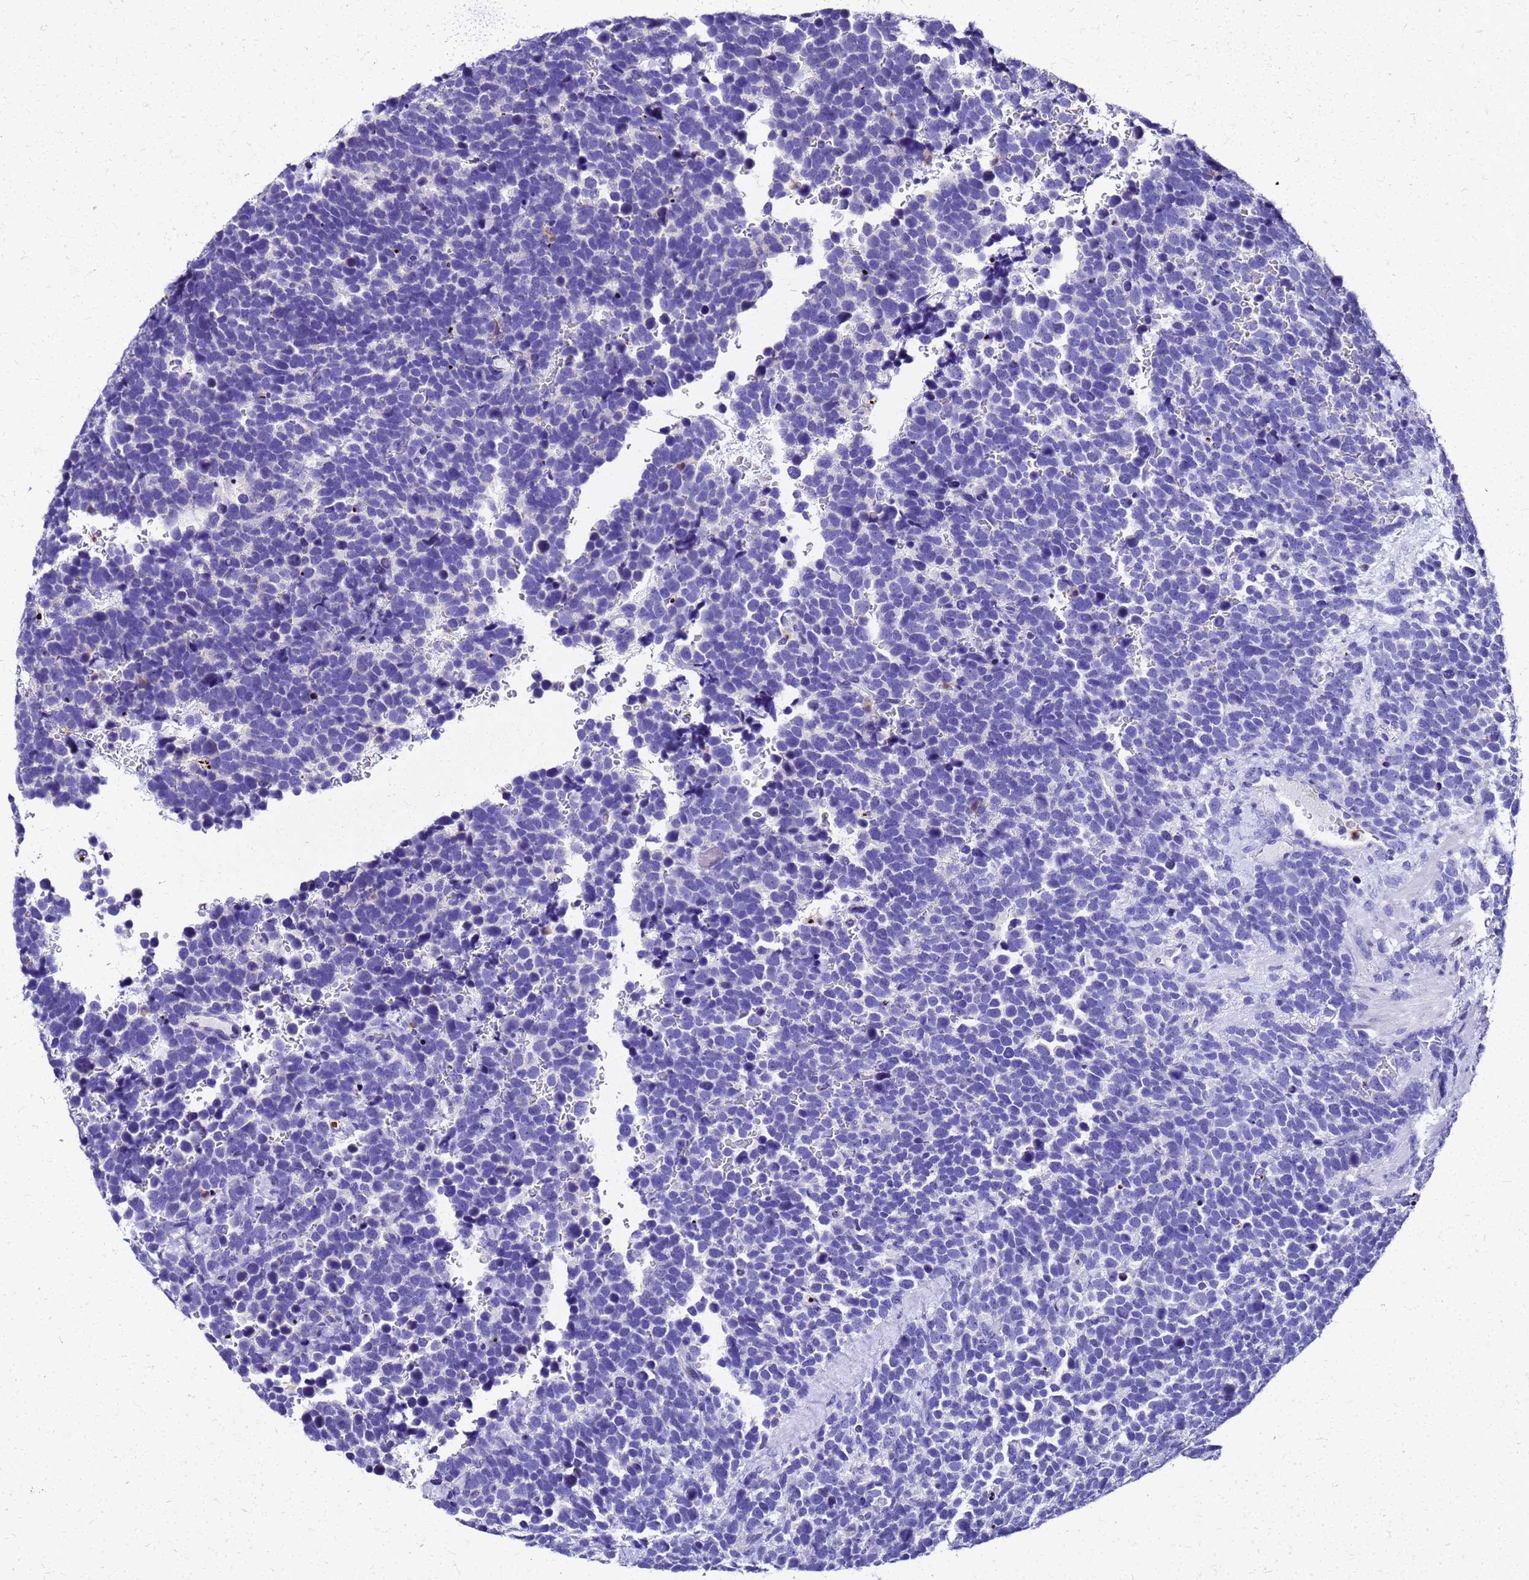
{"staining": {"intensity": "negative", "quantity": "none", "location": "none"}, "tissue": "urothelial cancer", "cell_type": "Tumor cells", "image_type": "cancer", "snomed": [{"axis": "morphology", "description": "Urothelial carcinoma, High grade"}, {"axis": "topography", "description": "Urinary bladder"}], "caption": "Urothelial cancer was stained to show a protein in brown. There is no significant expression in tumor cells.", "gene": "SMIM21", "patient": {"sex": "female", "age": 82}}